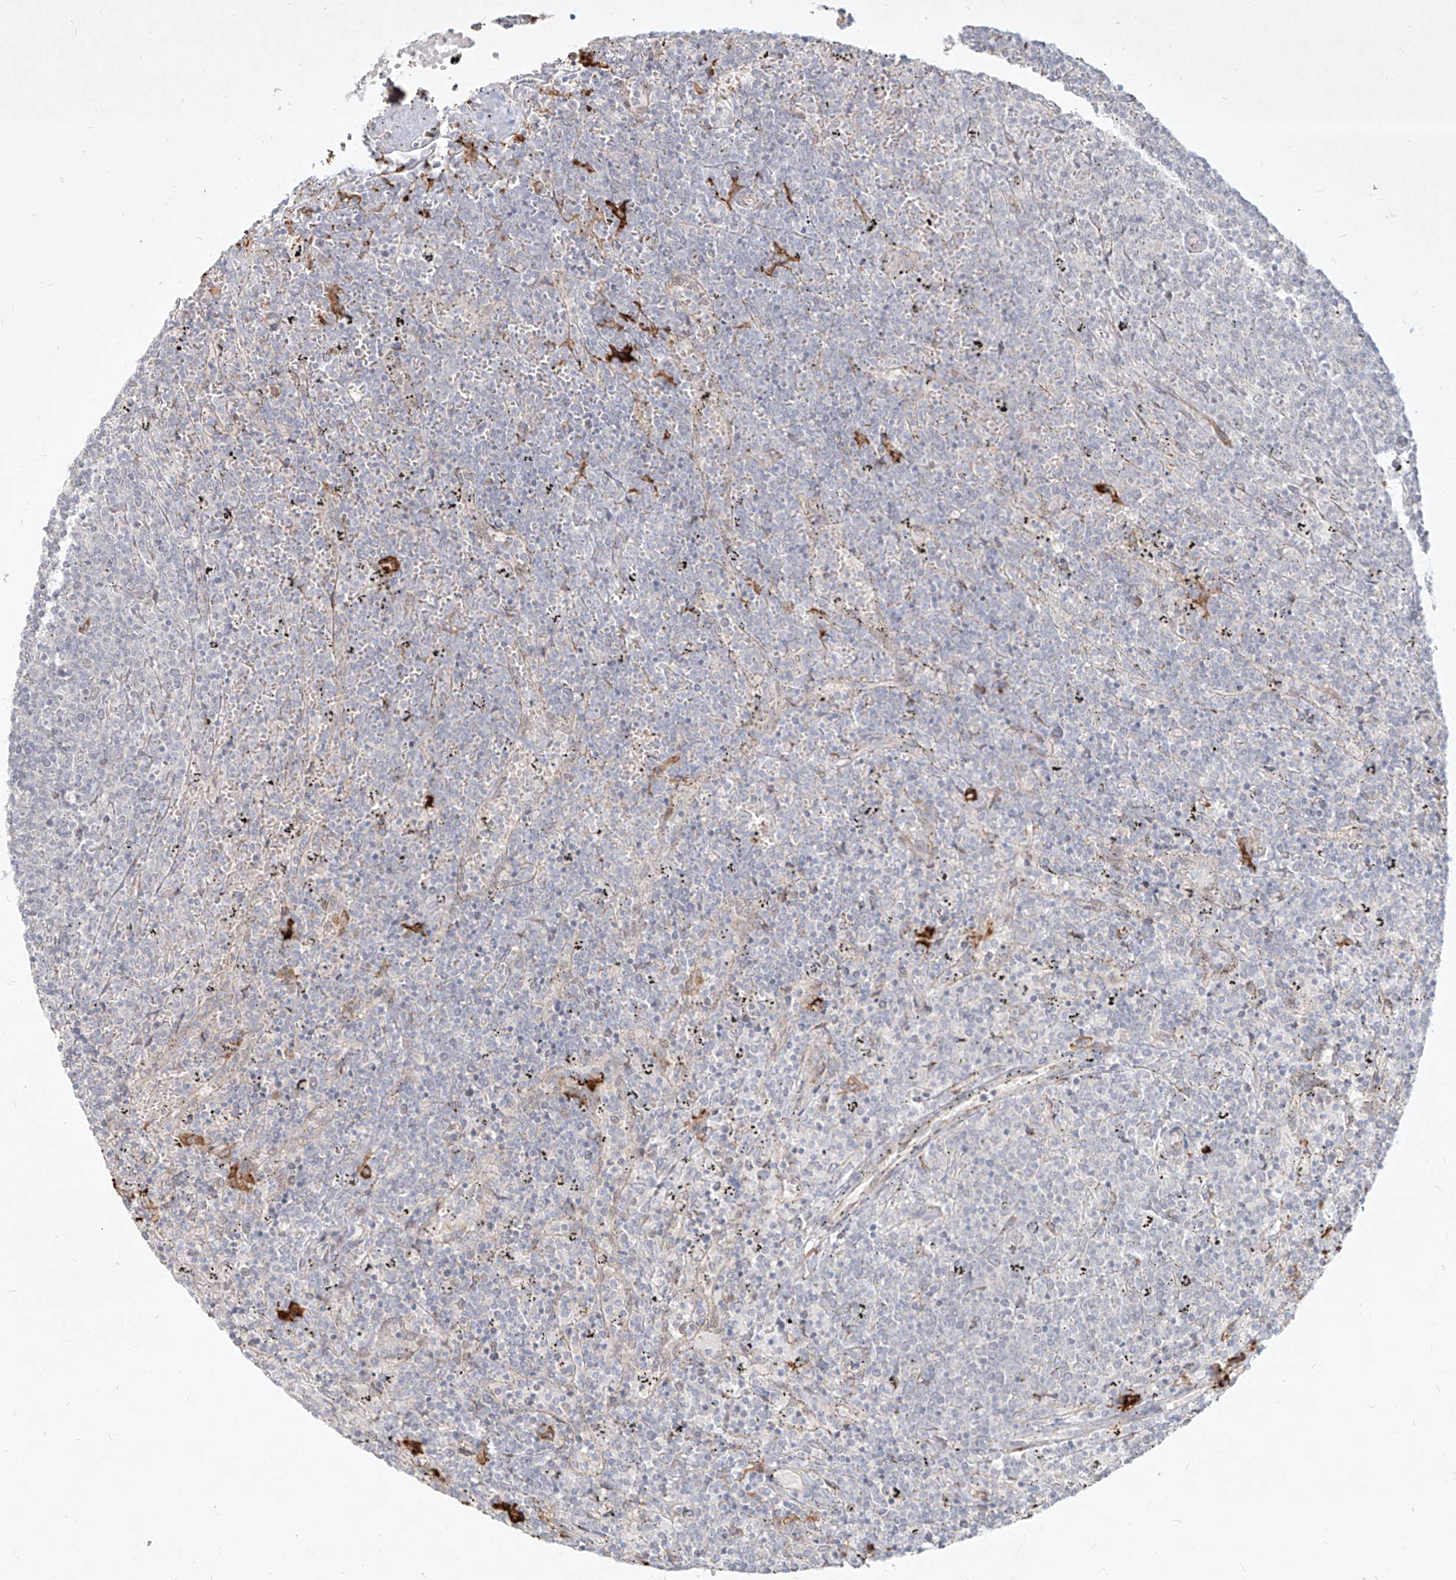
{"staining": {"intensity": "negative", "quantity": "none", "location": "none"}, "tissue": "lymphoma", "cell_type": "Tumor cells", "image_type": "cancer", "snomed": [{"axis": "morphology", "description": "Malignant lymphoma, non-Hodgkin's type, Low grade"}, {"axis": "topography", "description": "Spleen"}], "caption": "This is a micrograph of immunohistochemistry (IHC) staining of malignant lymphoma, non-Hodgkin's type (low-grade), which shows no staining in tumor cells.", "gene": "CD209", "patient": {"sex": "female", "age": 50}}